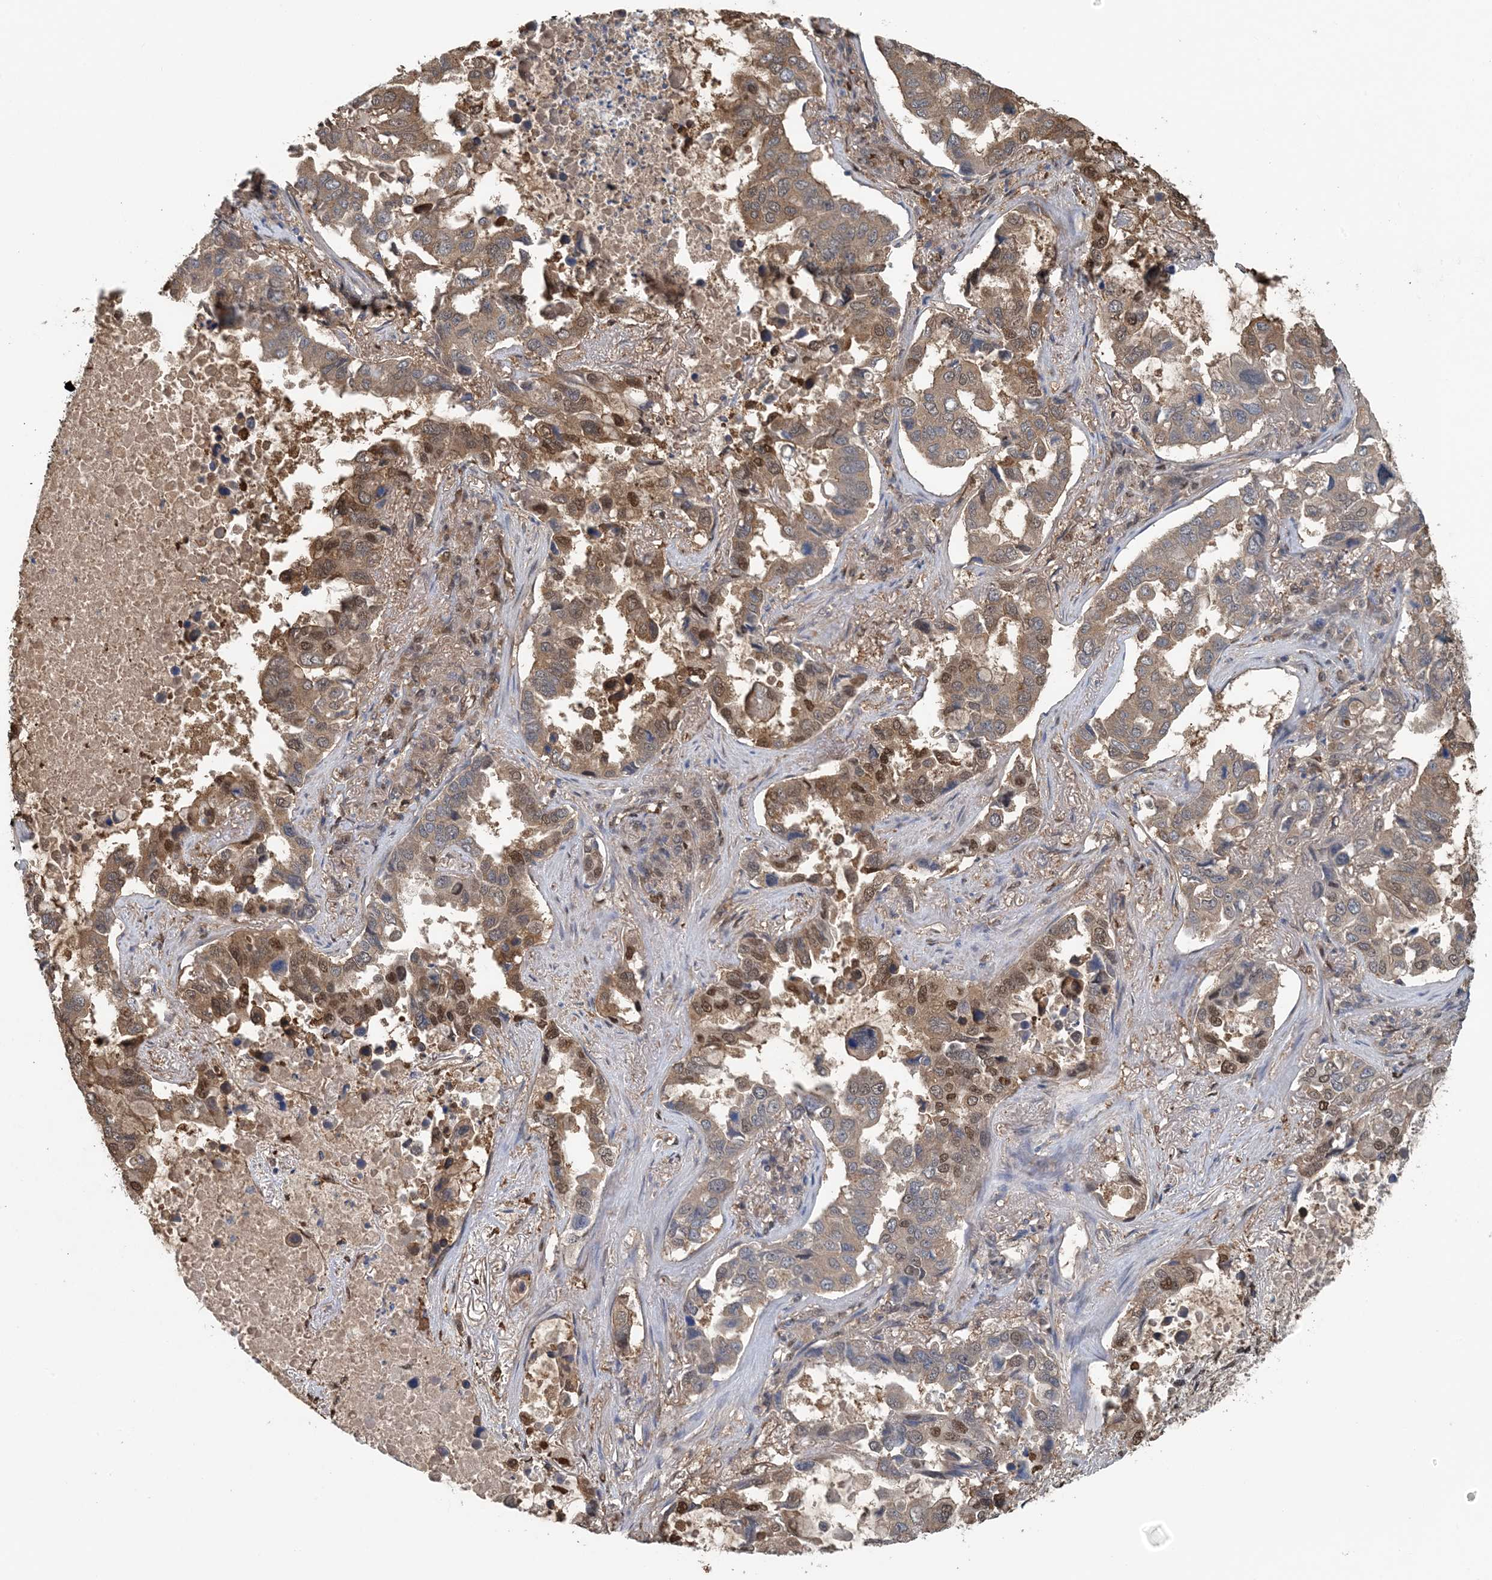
{"staining": {"intensity": "moderate", "quantity": "25%-75%", "location": "cytoplasmic/membranous,nuclear"}, "tissue": "lung cancer", "cell_type": "Tumor cells", "image_type": "cancer", "snomed": [{"axis": "morphology", "description": "Squamous cell carcinoma, NOS"}, {"axis": "topography", "description": "Lung"}], "caption": "Tumor cells show medium levels of moderate cytoplasmic/membranous and nuclear positivity in about 25%-75% of cells in human lung cancer (squamous cell carcinoma).", "gene": "HIKESHI", "patient": {"sex": "male", "age": 66}}